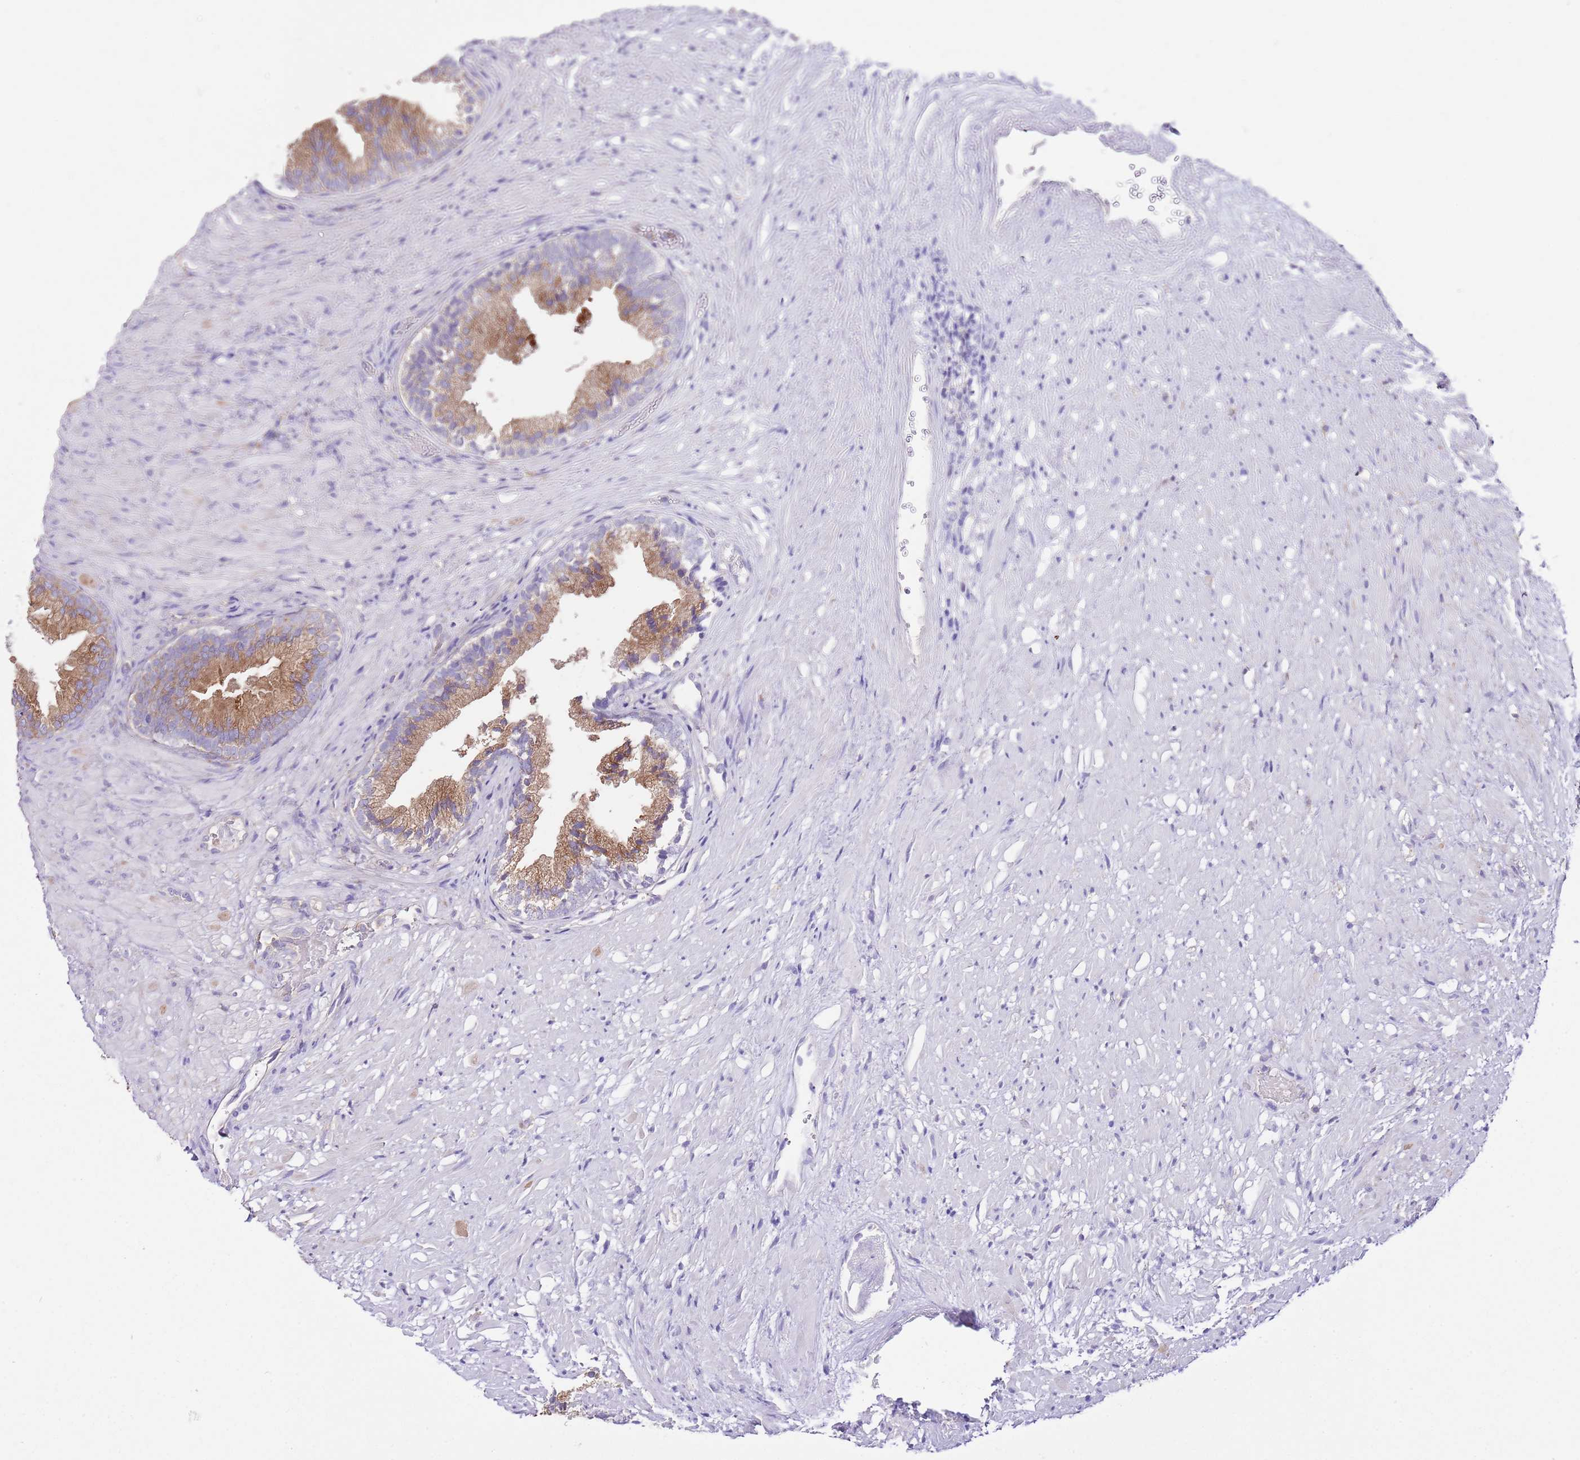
{"staining": {"intensity": "moderate", "quantity": ">75%", "location": "cytoplasmic/membranous"}, "tissue": "prostate", "cell_type": "Glandular cells", "image_type": "normal", "snomed": [{"axis": "morphology", "description": "Normal tissue, NOS"}, {"axis": "topography", "description": "Prostate"}], "caption": "A medium amount of moderate cytoplasmic/membranous expression is appreciated in approximately >75% of glandular cells in normal prostate.", "gene": "RPS10", "patient": {"sex": "male", "age": 76}}